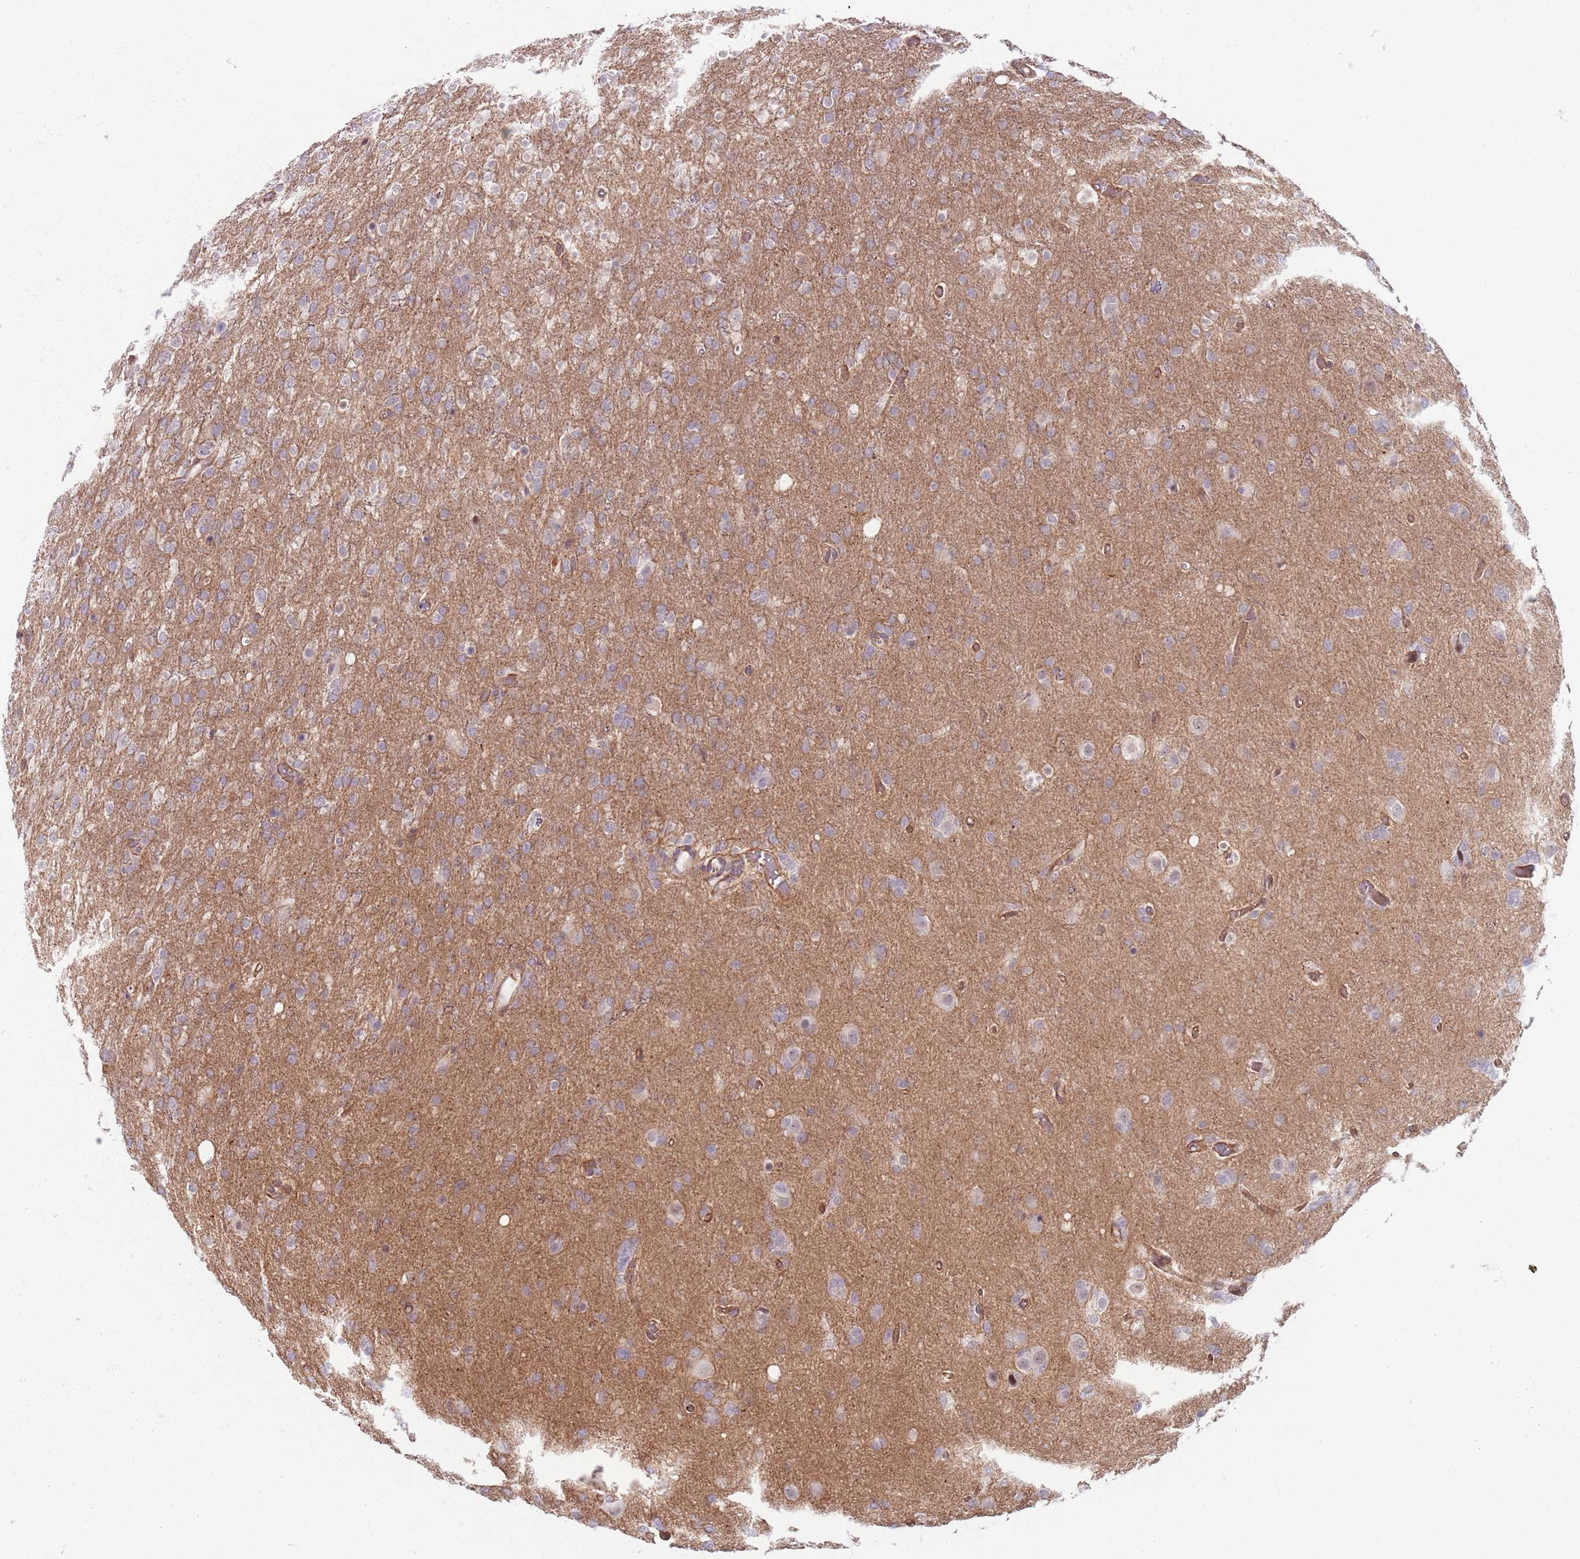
{"staining": {"intensity": "weak", "quantity": "<25%", "location": "cytoplasmic/membranous"}, "tissue": "glioma", "cell_type": "Tumor cells", "image_type": "cancer", "snomed": [{"axis": "morphology", "description": "Glioma, malignant, High grade"}, {"axis": "topography", "description": "Brain"}], "caption": "The IHC histopathology image has no significant expression in tumor cells of malignant glioma (high-grade) tissue. The staining was performed using DAB to visualize the protein expression in brown, while the nuclei were stained in blue with hematoxylin (Magnification: 20x).", "gene": "KCNA5", "patient": {"sex": "female", "age": 74}}